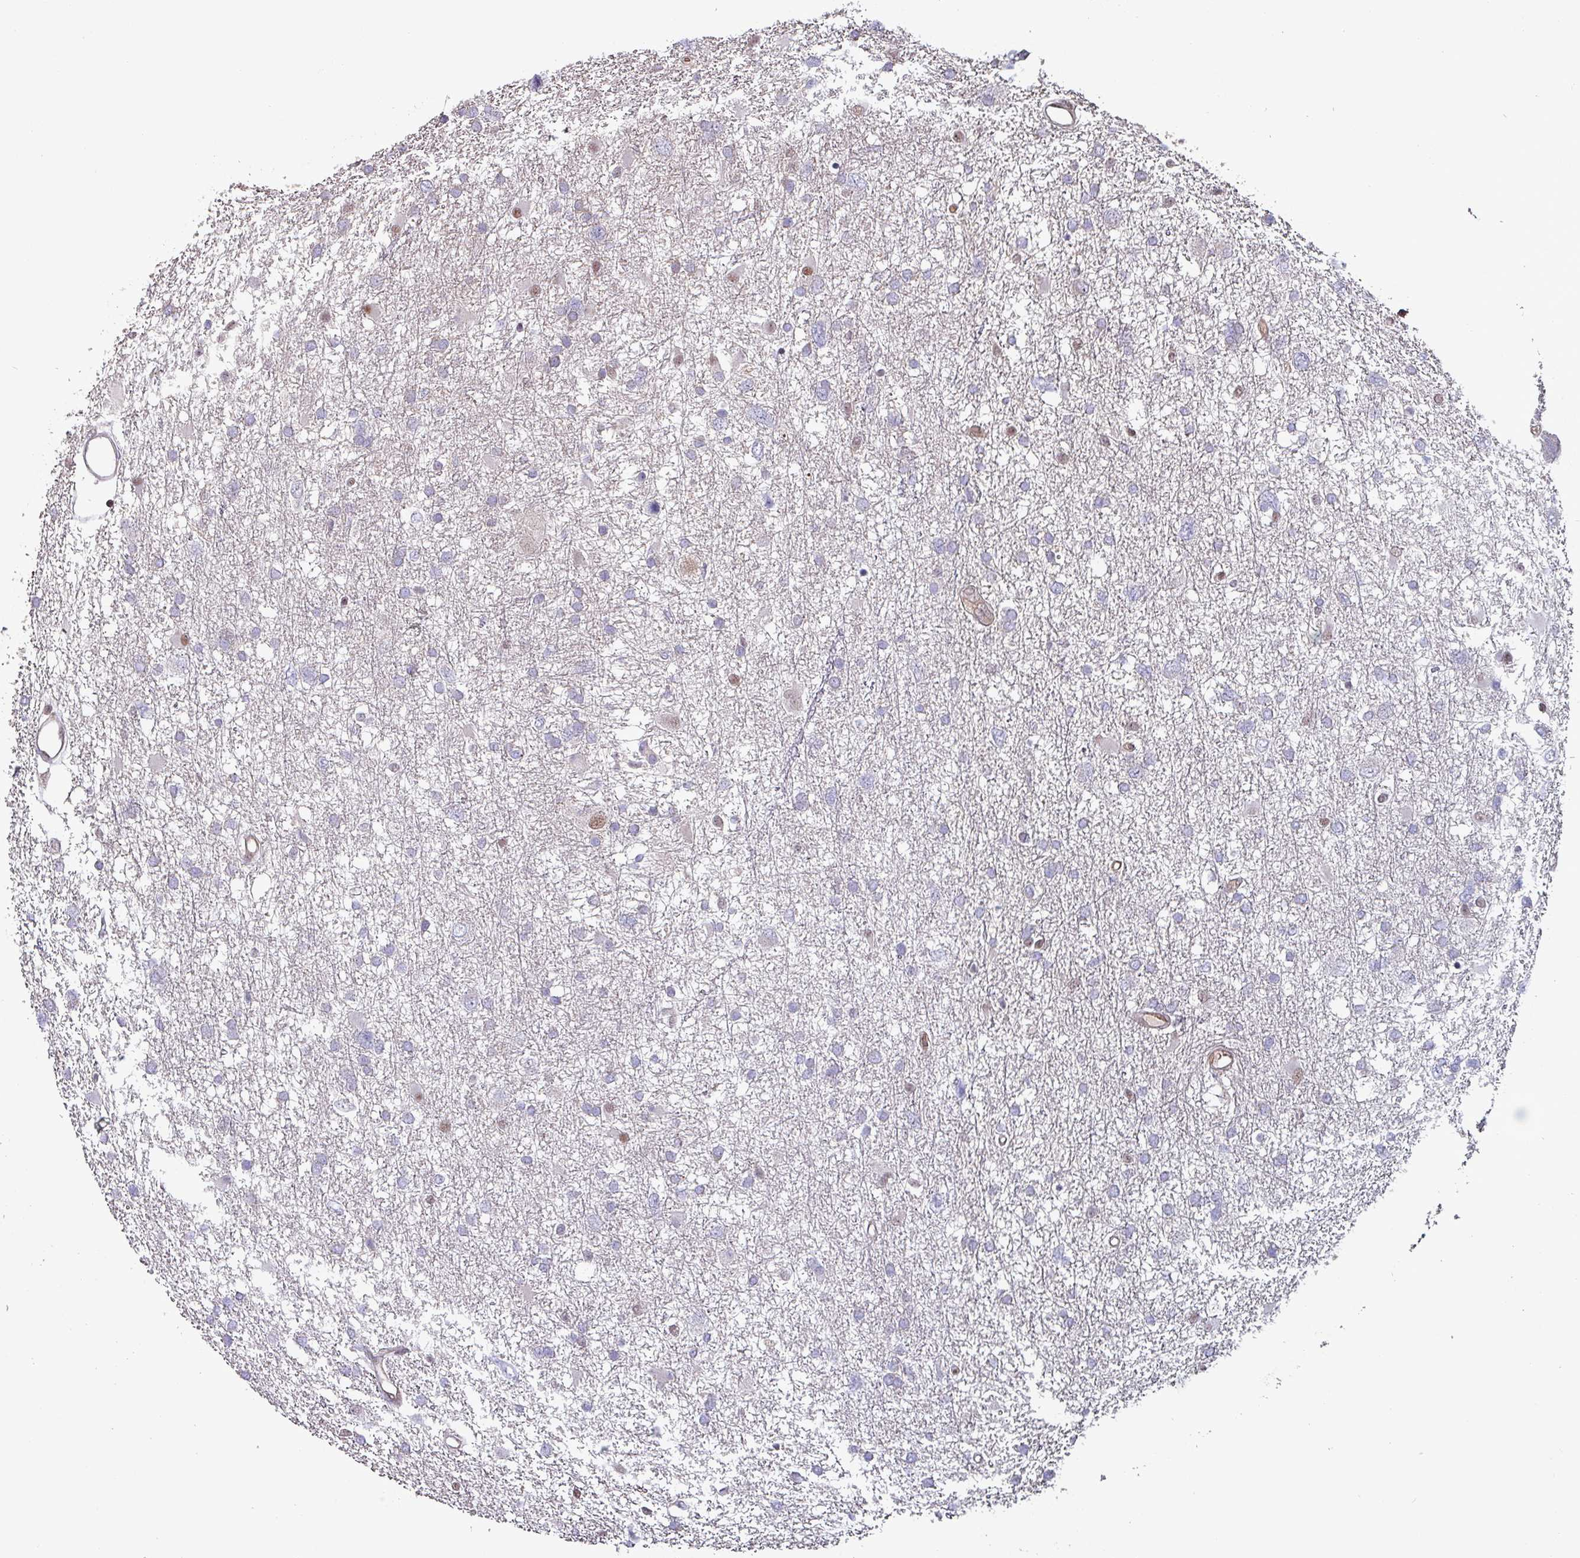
{"staining": {"intensity": "negative", "quantity": "none", "location": "none"}, "tissue": "glioma", "cell_type": "Tumor cells", "image_type": "cancer", "snomed": [{"axis": "morphology", "description": "Glioma, malignant, High grade"}, {"axis": "topography", "description": "Brain"}], "caption": "Glioma was stained to show a protein in brown. There is no significant staining in tumor cells.", "gene": "PSMB8", "patient": {"sex": "male", "age": 61}}